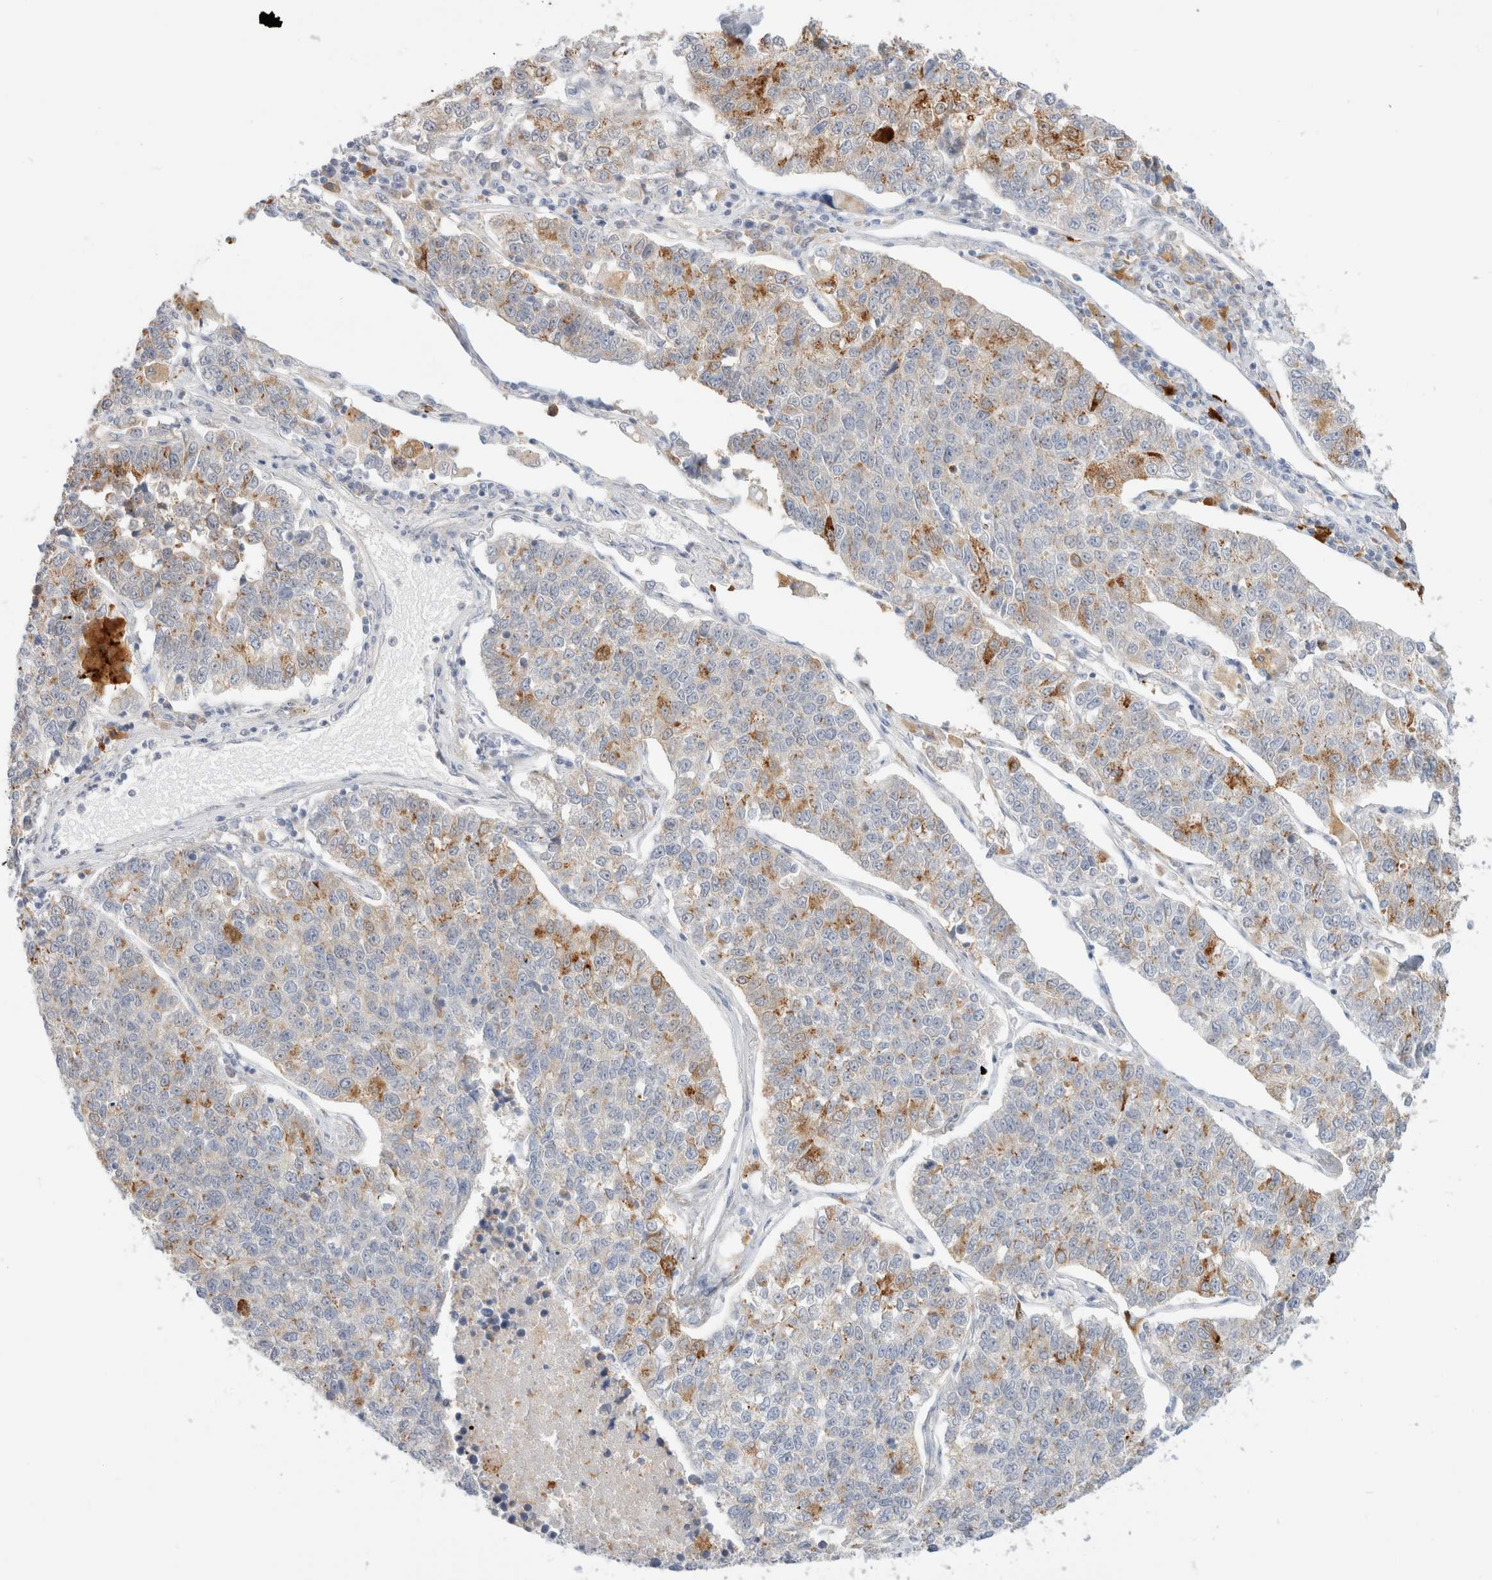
{"staining": {"intensity": "moderate", "quantity": "<25%", "location": "cytoplasmic/membranous"}, "tissue": "lung cancer", "cell_type": "Tumor cells", "image_type": "cancer", "snomed": [{"axis": "morphology", "description": "Adenocarcinoma, NOS"}, {"axis": "topography", "description": "Lung"}], "caption": "Immunohistochemistry photomicrograph of neoplastic tissue: human adenocarcinoma (lung) stained using immunohistochemistry (IHC) exhibits low levels of moderate protein expression localized specifically in the cytoplasmic/membranous of tumor cells, appearing as a cytoplasmic/membranous brown color.", "gene": "EFCAB13", "patient": {"sex": "male", "age": 49}}